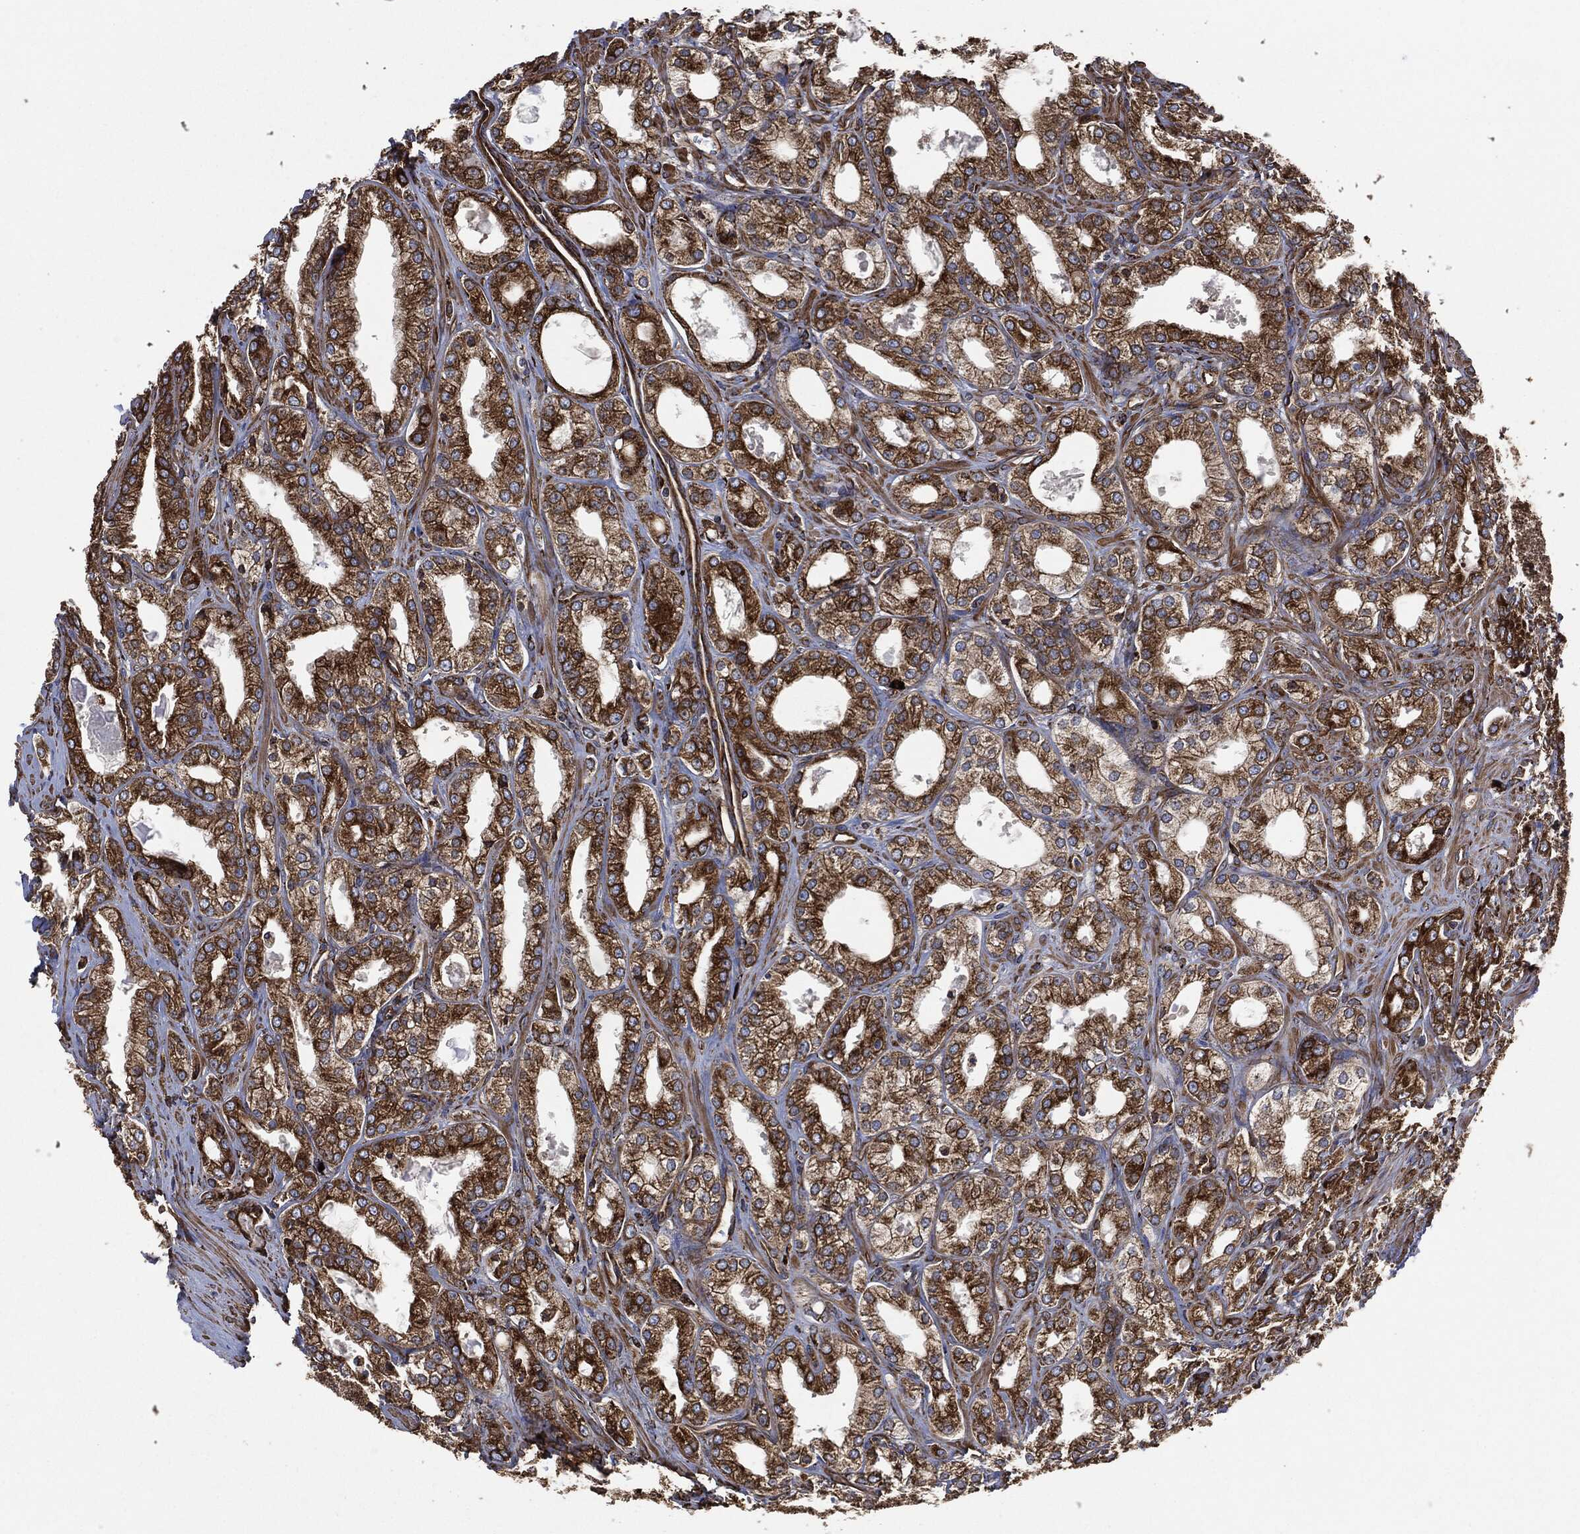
{"staining": {"intensity": "strong", "quantity": ">75%", "location": "cytoplasmic/membranous"}, "tissue": "prostate cancer", "cell_type": "Tumor cells", "image_type": "cancer", "snomed": [{"axis": "morphology", "description": "Adenocarcinoma, NOS"}, {"axis": "morphology", "description": "Adenocarcinoma, High grade"}, {"axis": "topography", "description": "Prostate"}], "caption": "A brown stain highlights strong cytoplasmic/membranous staining of a protein in human prostate cancer (adenocarcinoma) tumor cells.", "gene": "AMFR", "patient": {"sex": "male", "age": 70}}